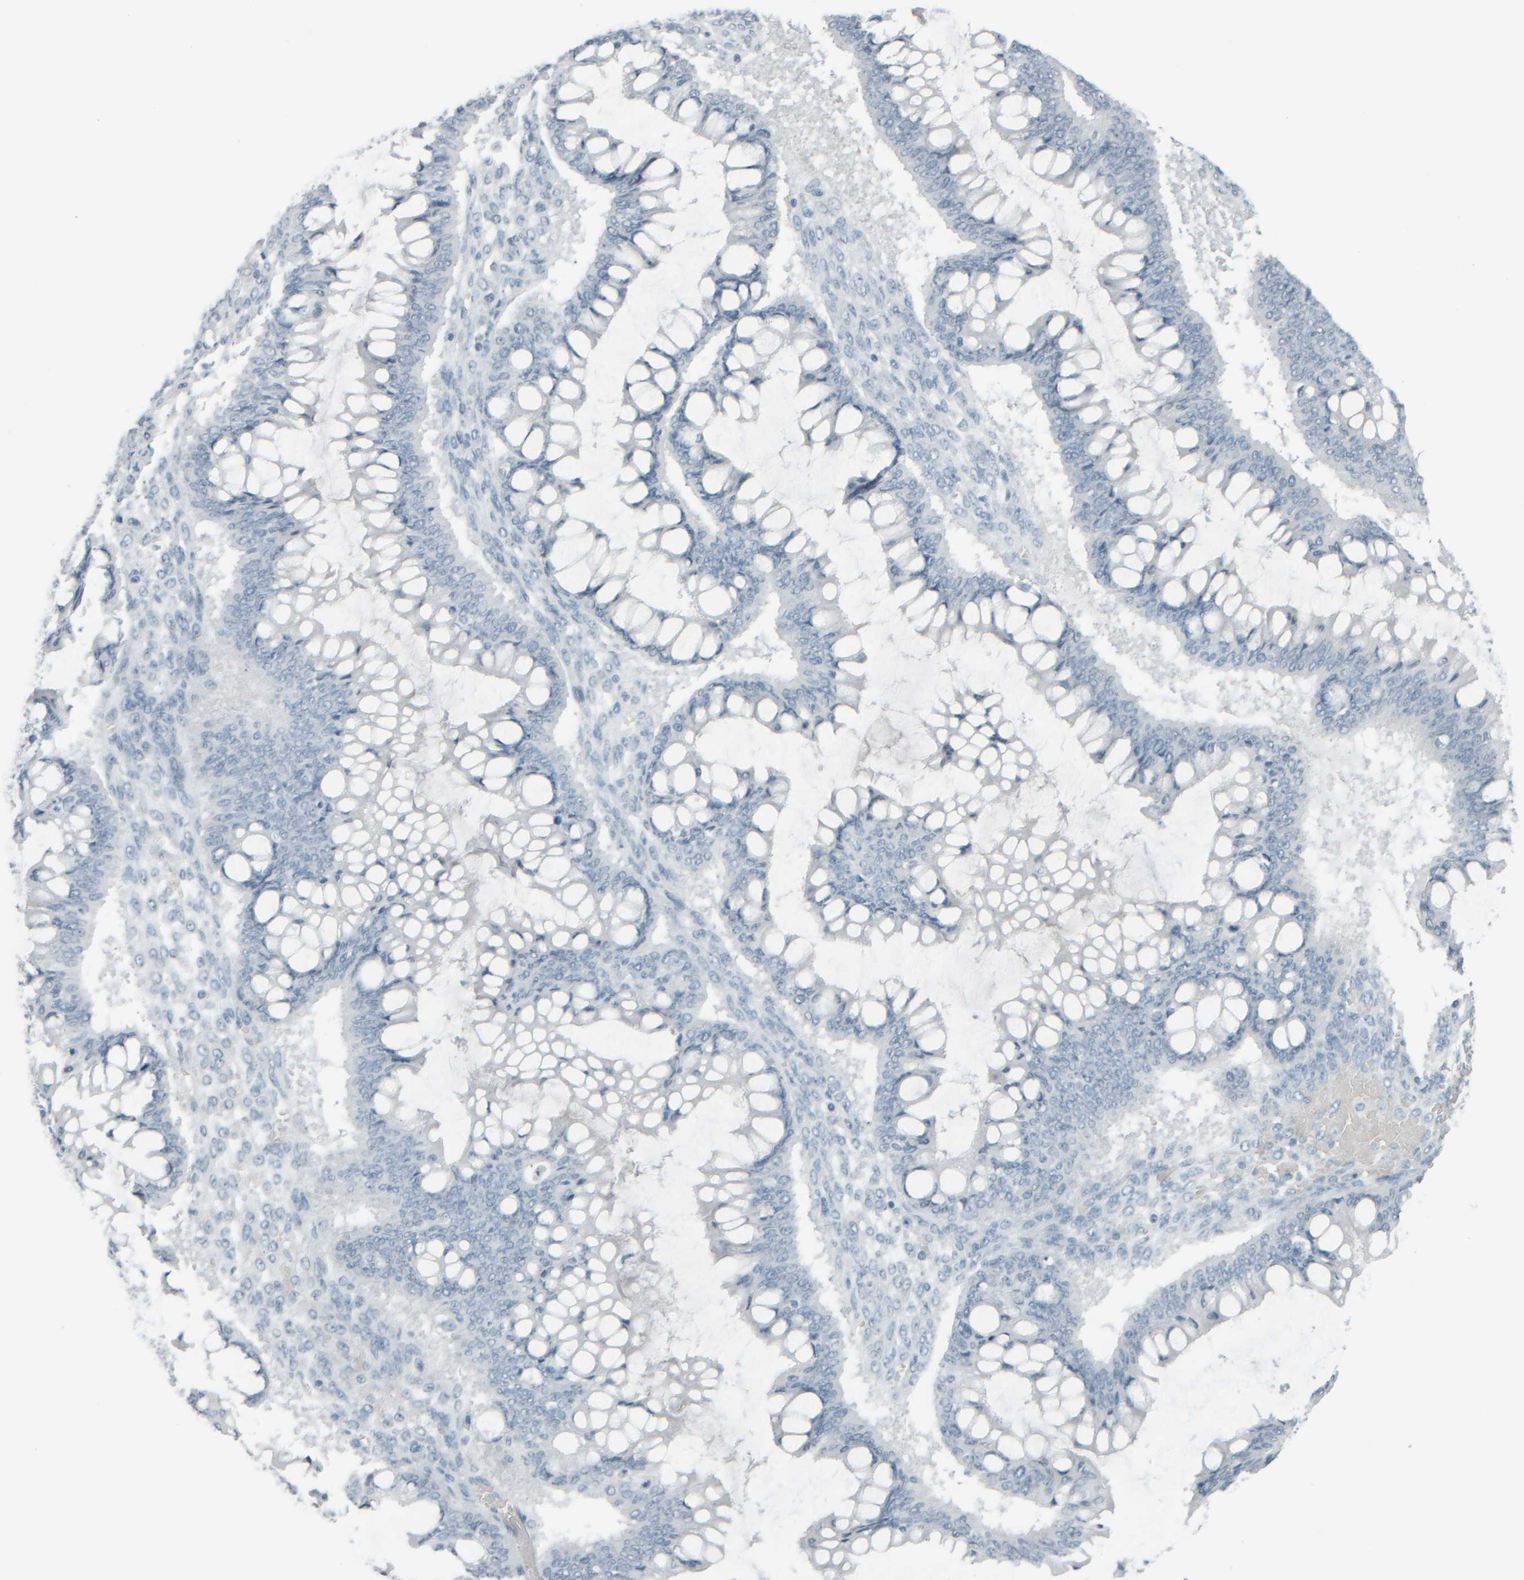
{"staining": {"intensity": "negative", "quantity": "none", "location": "none"}, "tissue": "ovarian cancer", "cell_type": "Tumor cells", "image_type": "cancer", "snomed": [{"axis": "morphology", "description": "Cystadenocarcinoma, mucinous, NOS"}, {"axis": "topography", "description": "Ovary"}], "caption": "Ovarian cancer stained for a protein using immunohistochemistry displays no expression tumor cells.", "gene": "TPSAB1", "patient": {"sex": "female", "age": 73}}